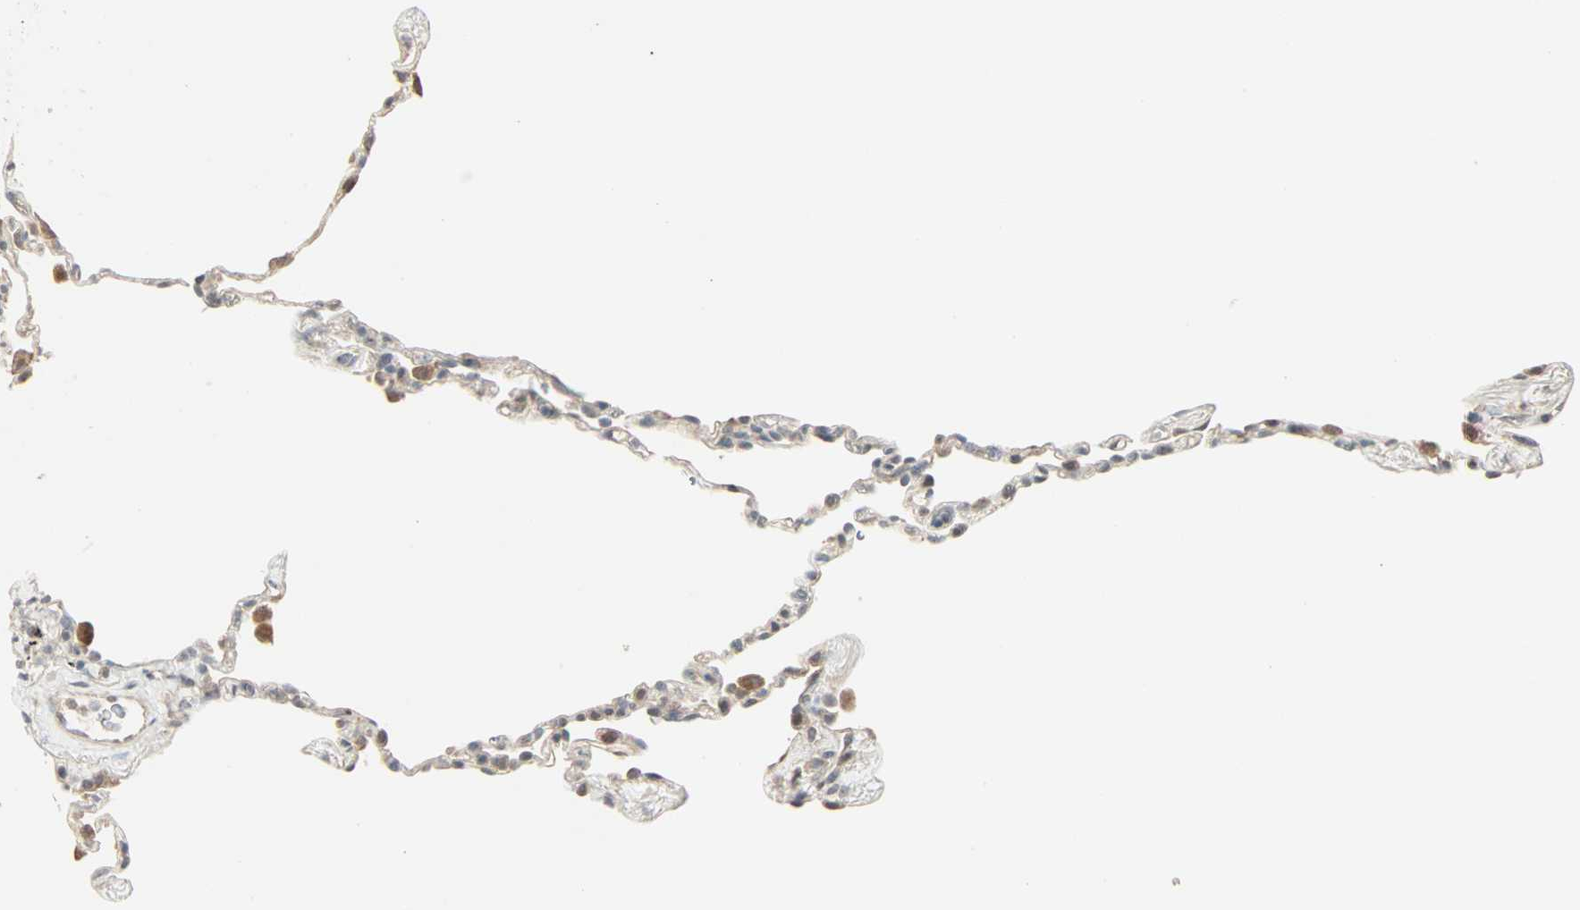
{"staining": {"intensity": "weak", "quantity": "25%-75%", "location": "cytoplasmic/membranous"}, "tissue": "lung", "cell_type": "Alveolar cells", "image_type": "normal", "snomed": [{"axis": "morphology", "description": "Normal tissue, NOS"}, {"axis": "topography", "description": "Lung"}], "caption": "This is a photomicrograph of immunohistochemistry (IHC) staining of benign lung, which shows weak expression in the cytoplasmic/membranous of alveolar cells.", "gene": "KDM4A", "patient": {"sex": "male", "age": 59}}